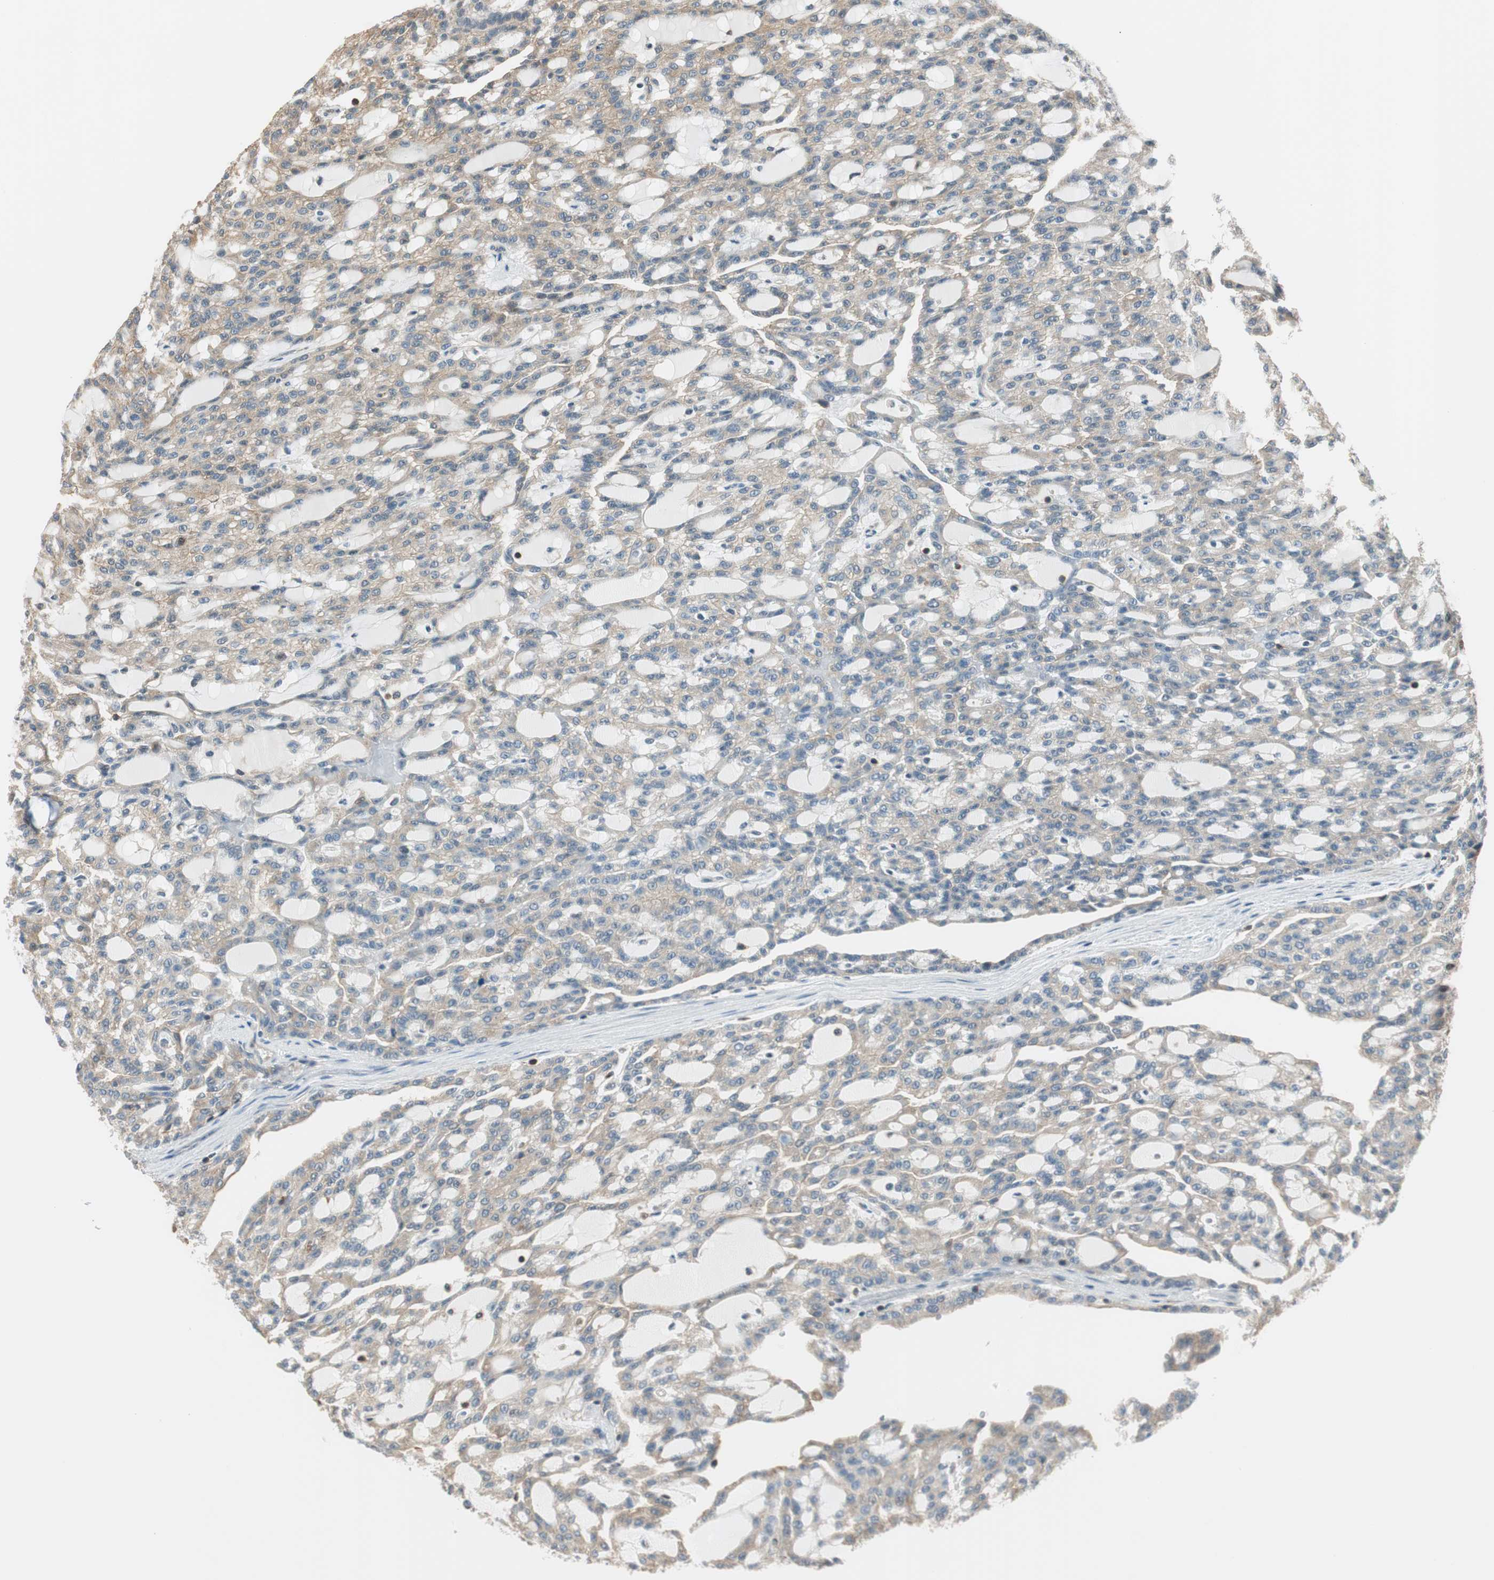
{"staining": {"intensity": "weak", "quantity": "25%-75%", "location": "cytoplasmic/membranous"}, "tissue": "renal cancer", "cell_type": "Tumor cells", "image_type": "cancer", "snomed": [{"axis": "morphology", "description": "Adenocarcinoma, NOS"}, {"axis": "topography", "description": "Kidney"}], "caption": "Brown immunohistochemical staining in human renal adenocarcinoma shows weak cytoplasmic/membranous staining in approximately 25%-75% of tumor cells.", "gene": "PI4K2B", "patient": {"sex": "male", "age": 63}}